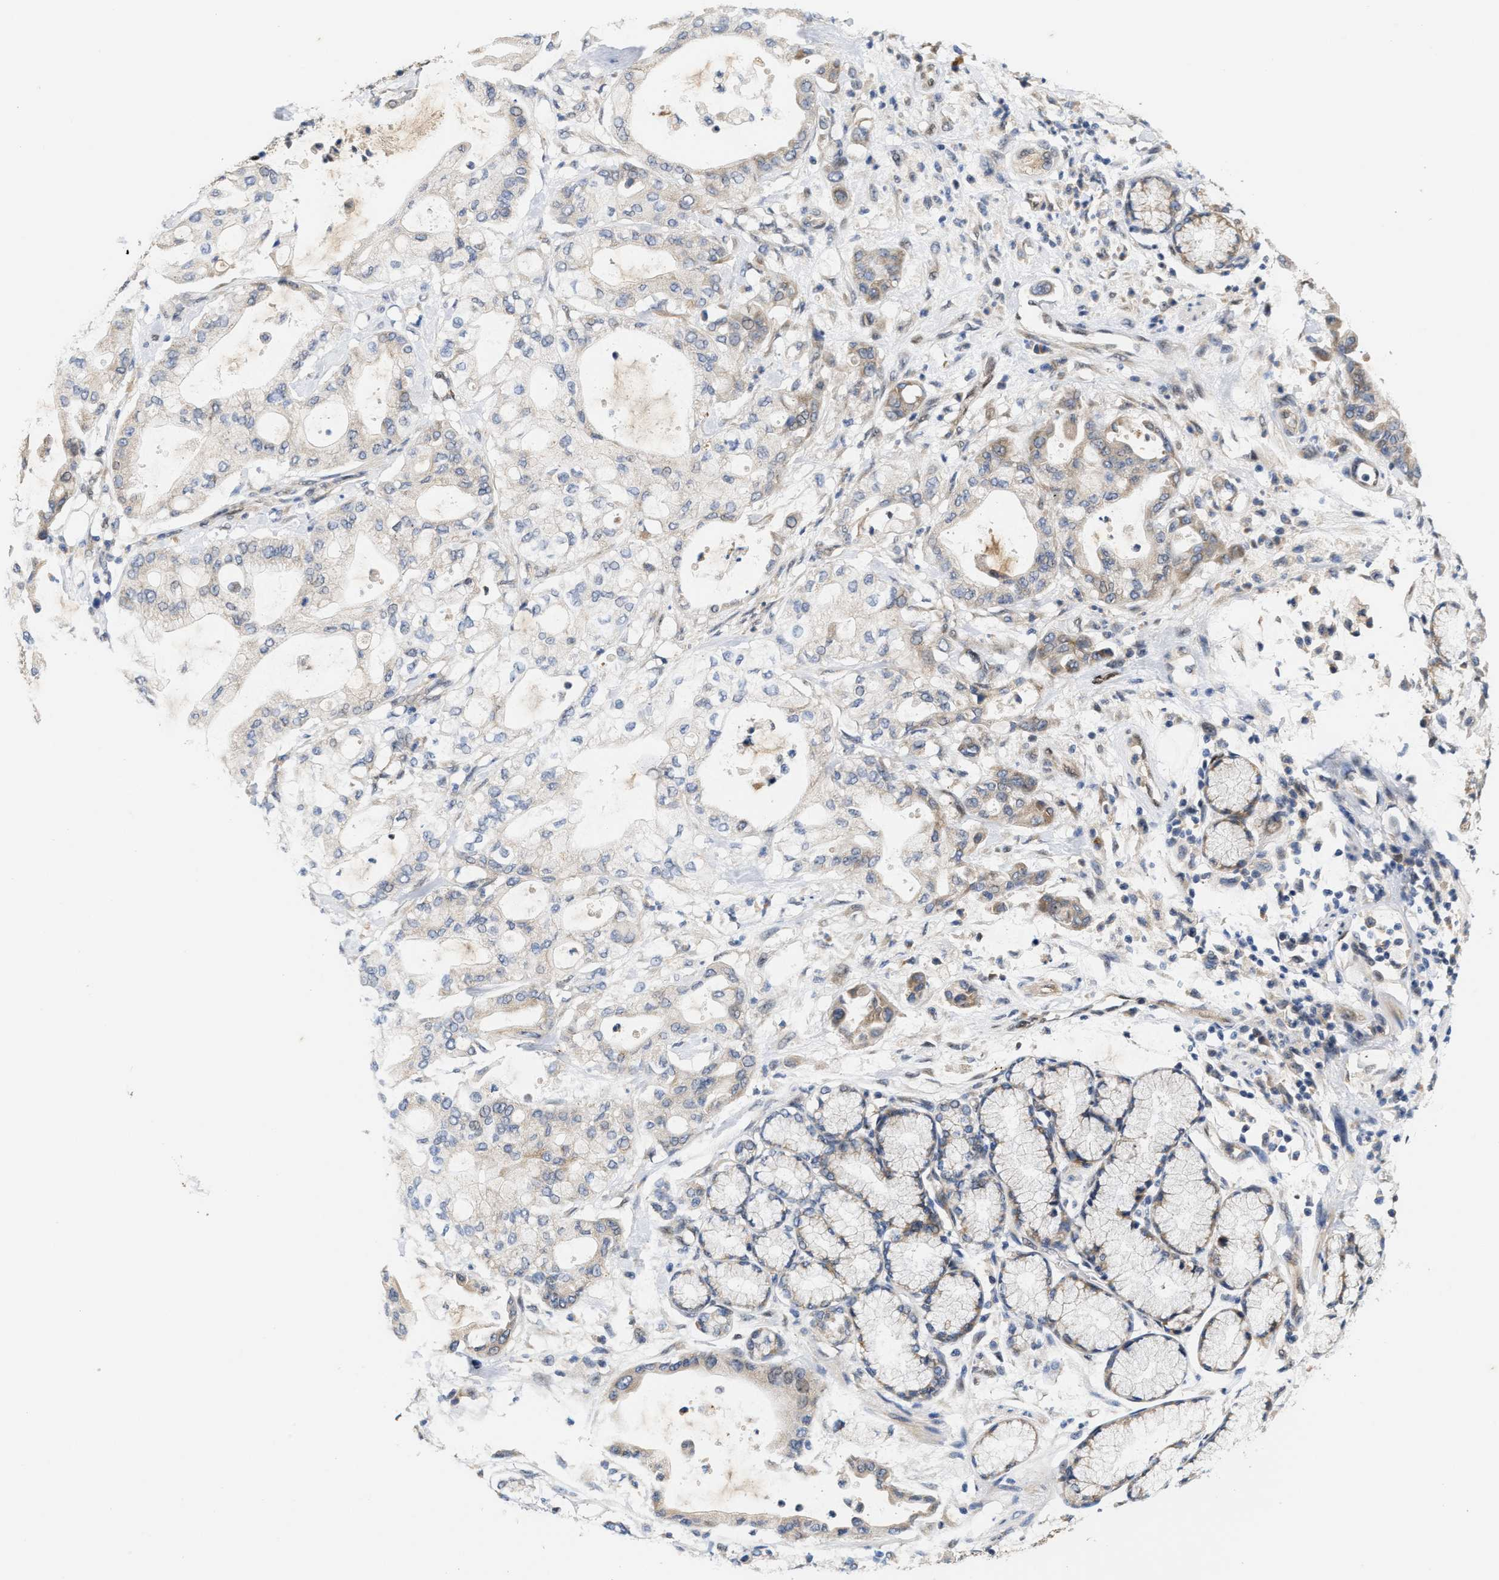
{"staining": {"intensity": "weak", "quantity": "<25%", "location": "cytoplasmic/membranous"}, "tissue": "pancreatic cancer", "cell_type": "Tumor cells", "image_type": "cancer", "snomed": [{"axis": "morphology", "description": "Adenocarcinoma, NOS"}, {"axis": "morphology", "description": "Adenocarcinoma, metastatic, NOS"}, {"axis": "topography", "description": "Lymph node"}, {"axis": "topography", "description": "Pancreas"}, {"axis": "topography", "description": "Duodenum"}], "caption": "Tumor cells show no significant staining in adenocarcinoma (pancreatic).", "gene": "TCF4", "patient": {"sex": "female", "age": 64}}